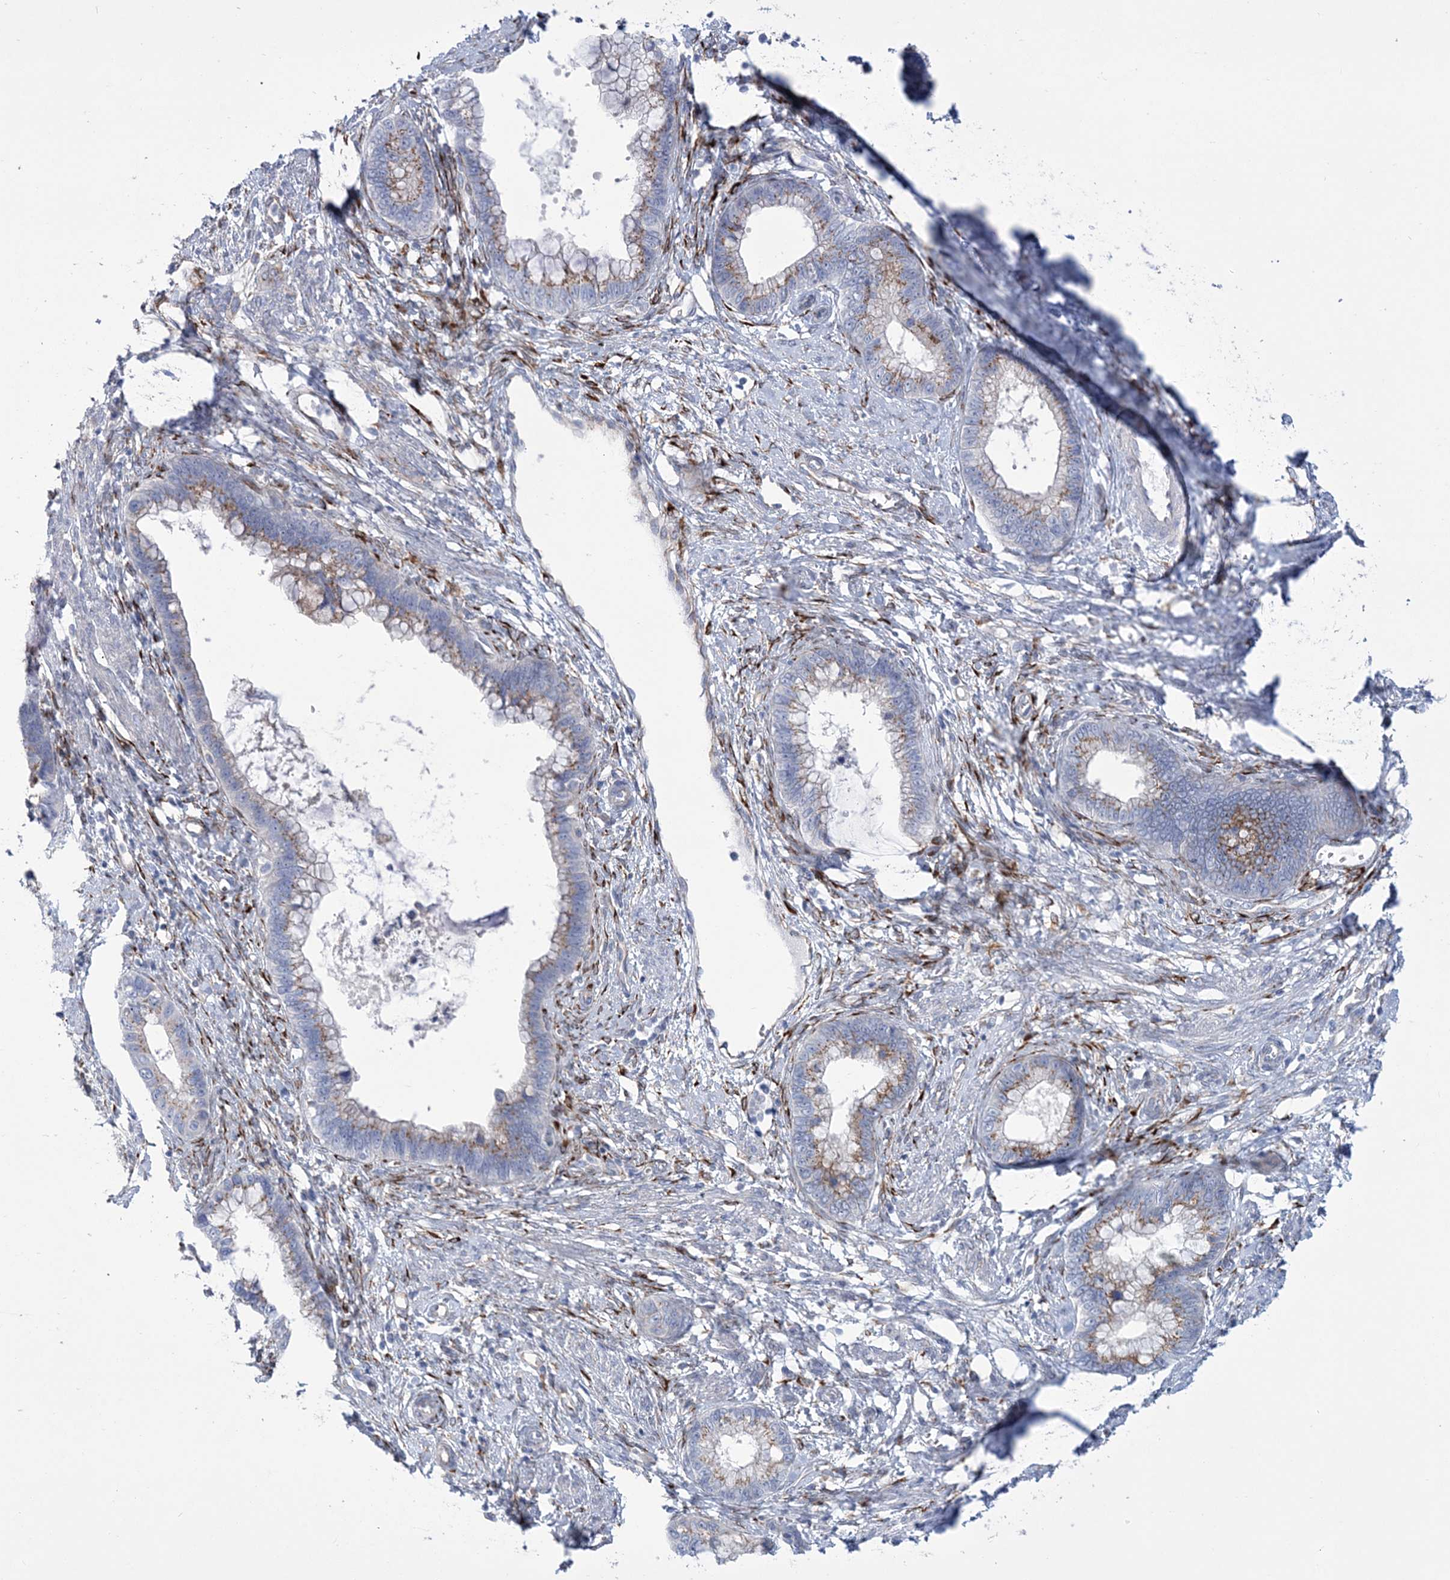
{"staining": {"intensity": "moderate", "quantity": "25%-75%", "location": "cytoplasmic/membranous"}, "tissue": "cervical cancer", "cell_type": "Tumor cells", "image_type": "cancer", "snomed": [{"axis": "morphology", "description": "Adenocarcinoma, NOS"}, {"axis": "topography", "description": "Cervix"}], "caption": "Approximately 25%-75% of tumor cells in adenocarcinoma (cervical) demonstrate moderate cytoplasmic/membranous protein expression as visualized by brown immunohistochemical staining.", "gene": "RAB11FIP5", "patient": {"sex": "female", "age": 44}}